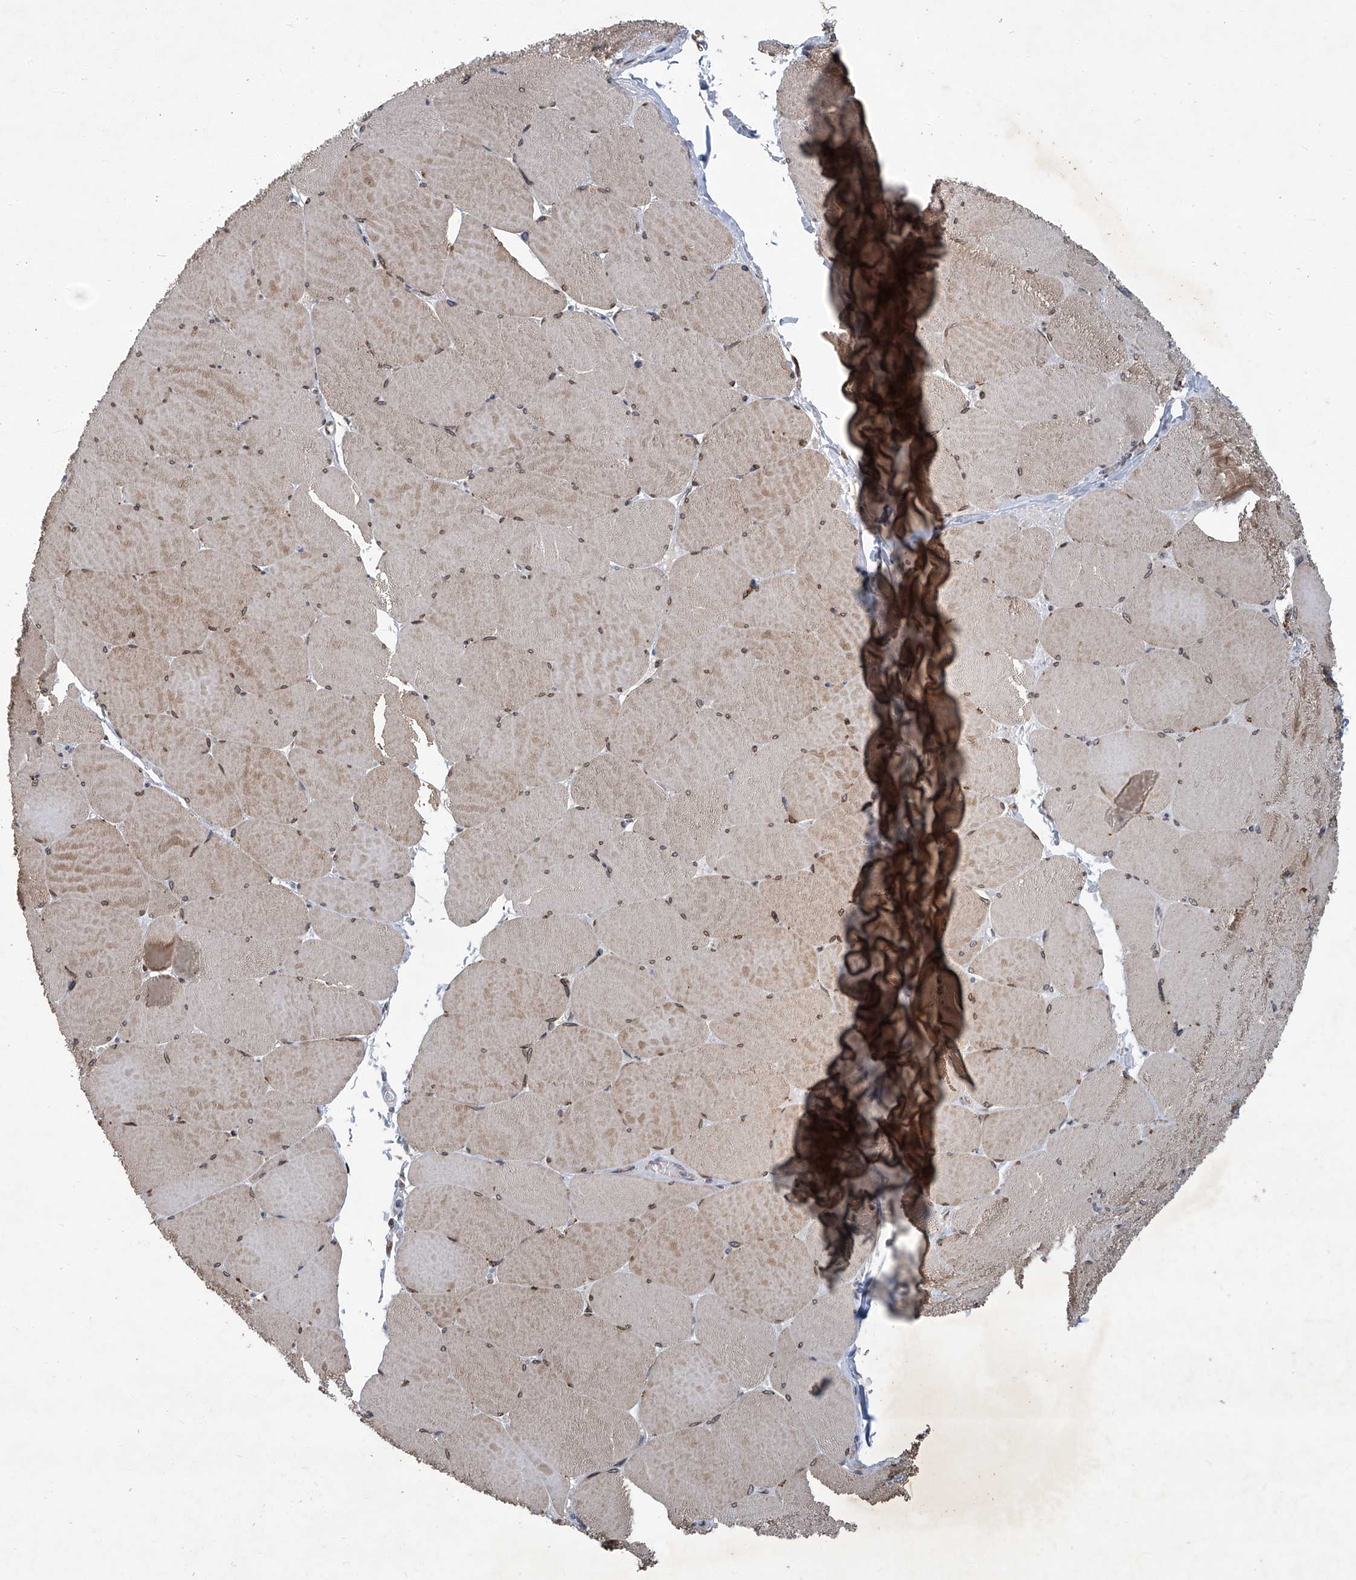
{"staining": {"intensity": "moderate", "quantity": ">75%", "location": "cytoplasmic/membranous,nuclear"}, "tissue": "skeletal muscle", "cell_type": "Myocytes", "image_type": "normal", "snomed": [{"axis": "morphology", "description": "Normal tissue, NOS"}, {"axis": "topography", "description": "Skeletal muscle"}, {"axis": "topography", "description": "Head-Neck"}], "caption": "Immunohistochemistry (IHC) staining of unremarkable skeletal muscle, which demonstrates medium levels of moderate cytoplasmic/membranous,nuclear staining in about >75% of myocytes indicating moderate cytoplasmic/membranous,nuclear protein positivity. The staining was performed using DAB (brown) for protein detection and nuclei were counterstained in hematoxylin (blue).", "gene": "GPR132", "patient": {"sex": "male", "age": 66}}